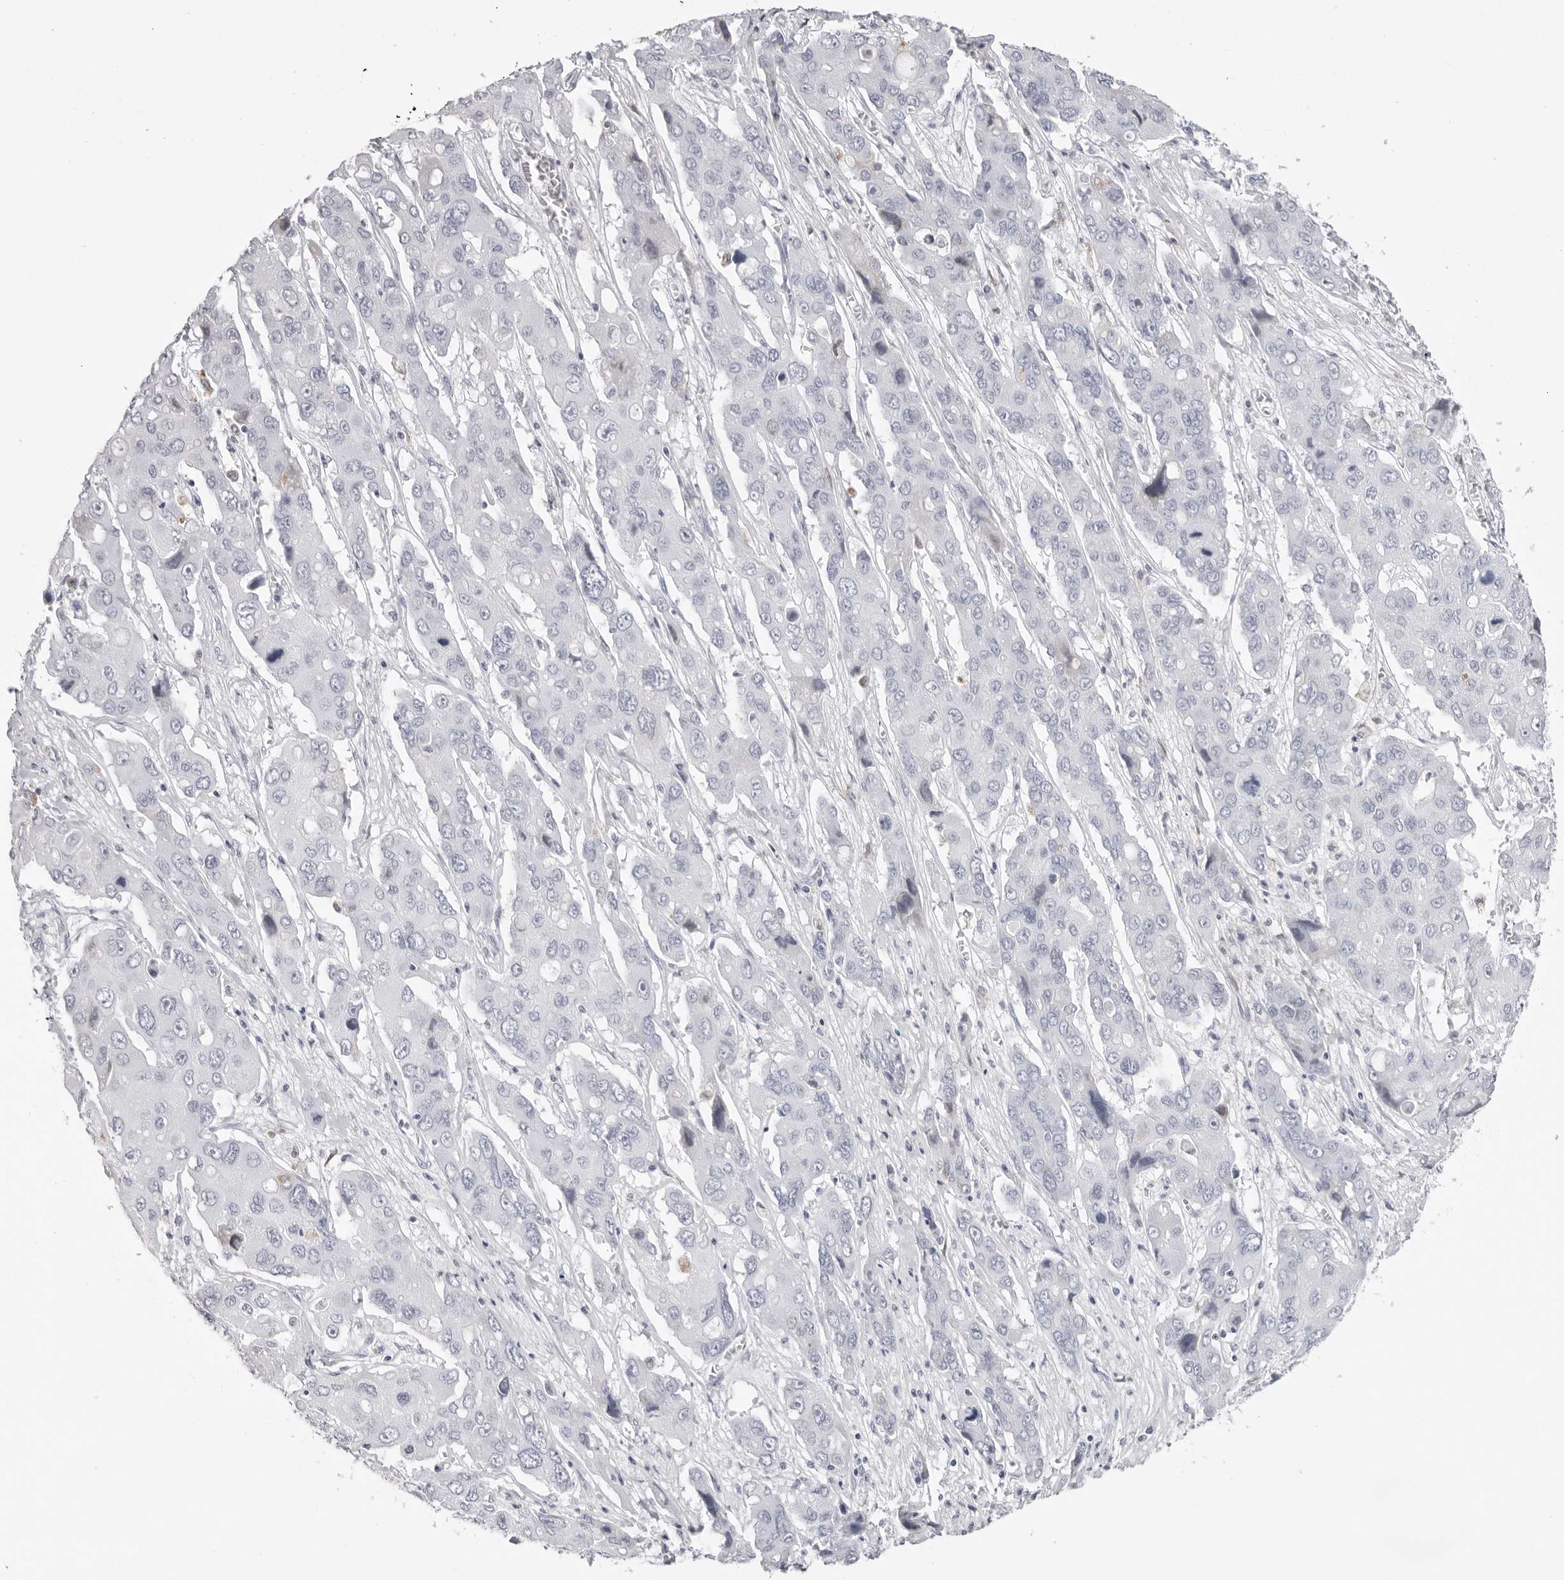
{"staining": {"intensity": "negative", "quantity": "none", "location": "none"}, "tissue": "liver cancer", "cell_type": "Tumor cells", "image_type": "cancer", "snomed": [{"axis": "morphology", "description": "Cholangiocarcinoma"}, {"axis": "topography", "description": "Liver"}], "caption": "Photomicrograph shows no significant protein staining in tumor cells of liver cancer (cholangiocarcinoma). Nuclei are stained in blue.", "gene": "TMOD4", "patient": {"sex": "male", "age": 67}}